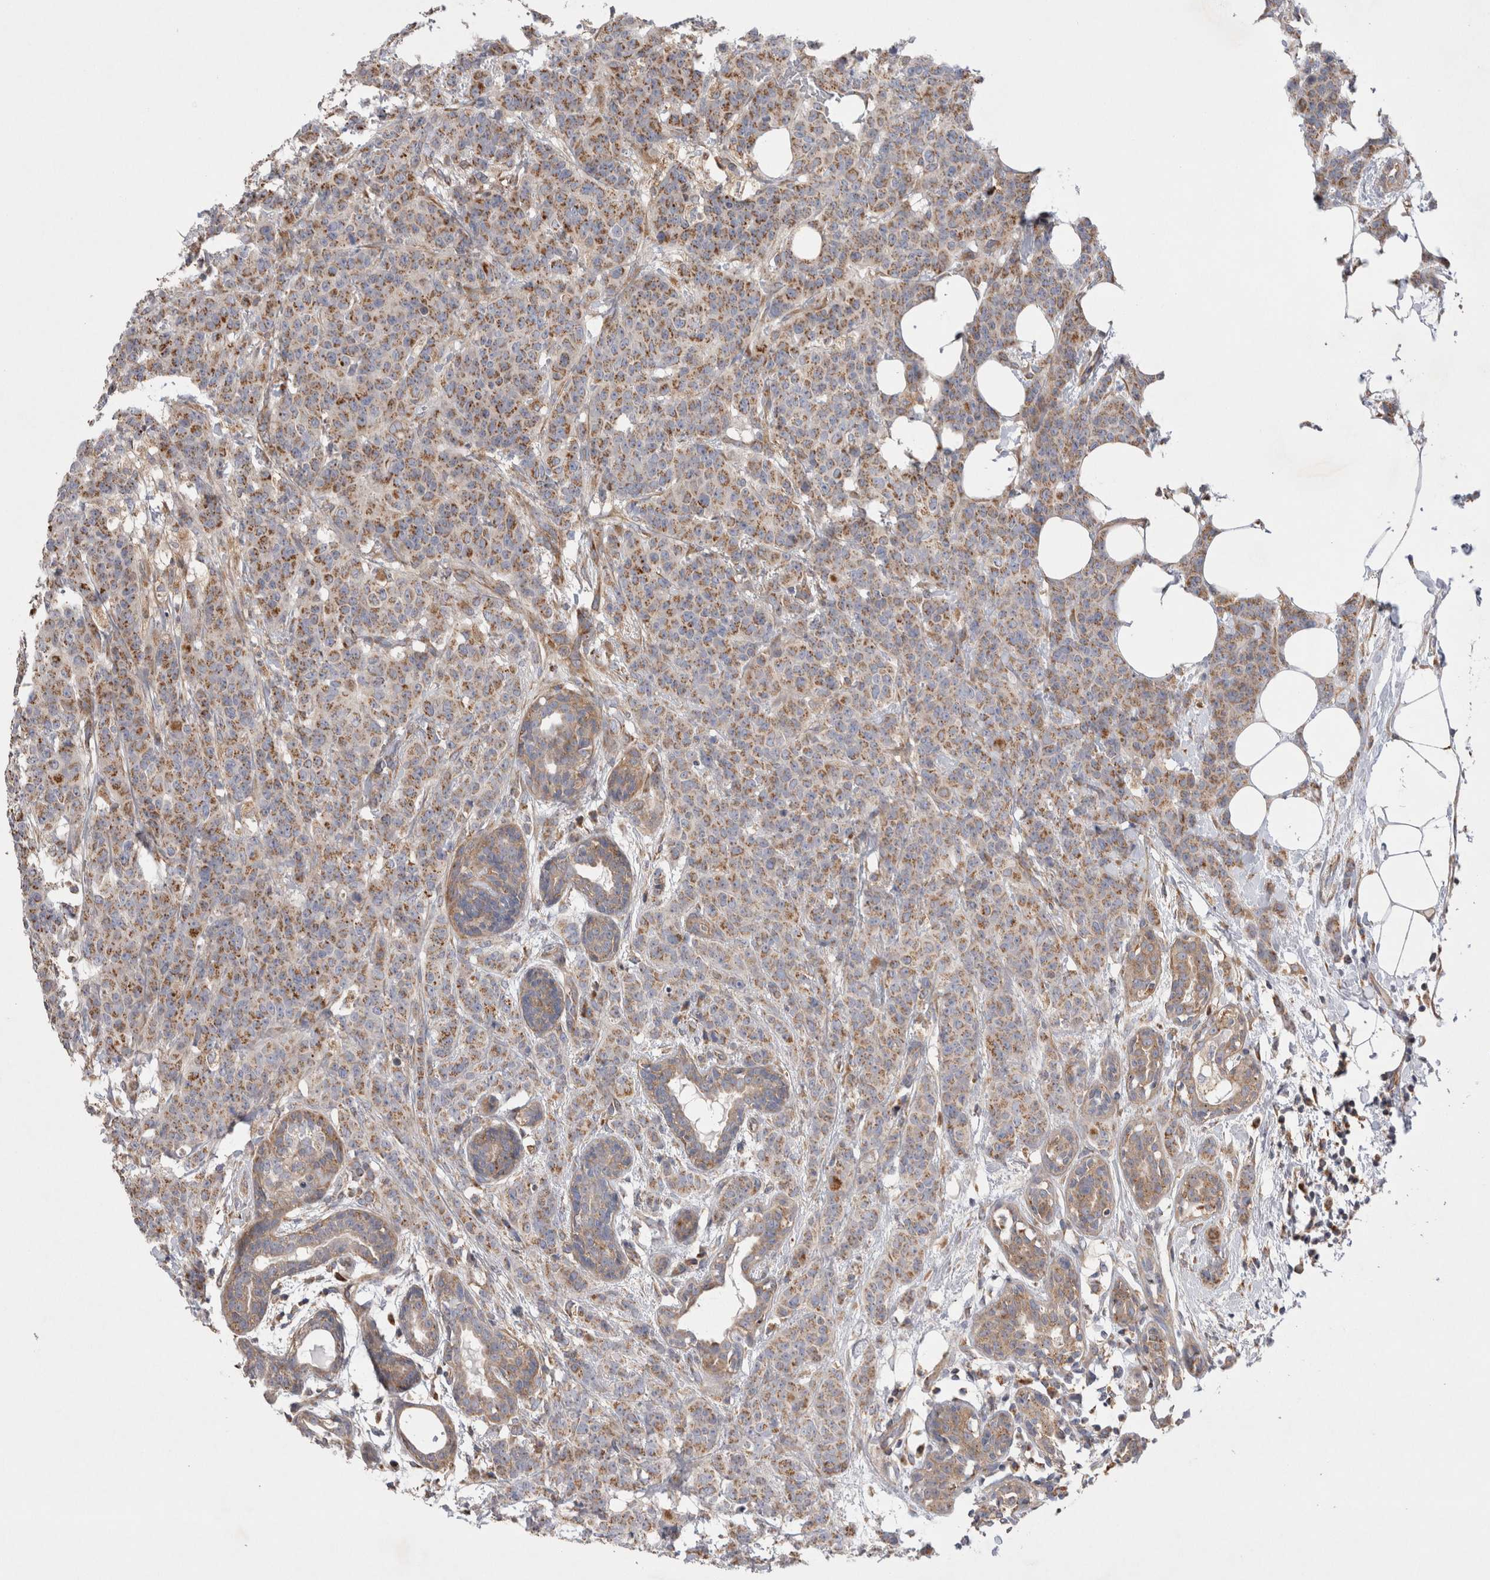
{"staining": {"intensity": "moderate", "quantity": ">75%", "location": "cytoplasmic/membranous"}, "tissue": "breast cancer", "cell_type": "Tumor cells", "image_type": "cancer", "snomed": [{"axis": "morphology", "description": "Normal tissue, NOS"}, {"axis": "morphology", "description": "Duct carcinoma"}, {"axis": "topography", "description": "Breast"}], "caption": "An immunohistochemistry image of tumor tissue is shown. Protein staining in brown highlights moderate cytoplasmic/membranous positivity in breast infiltrating ductal carcinoma within tumor cells.", "gene": "TBC1D16", "patient": {"sex": "female", "age": 40}}